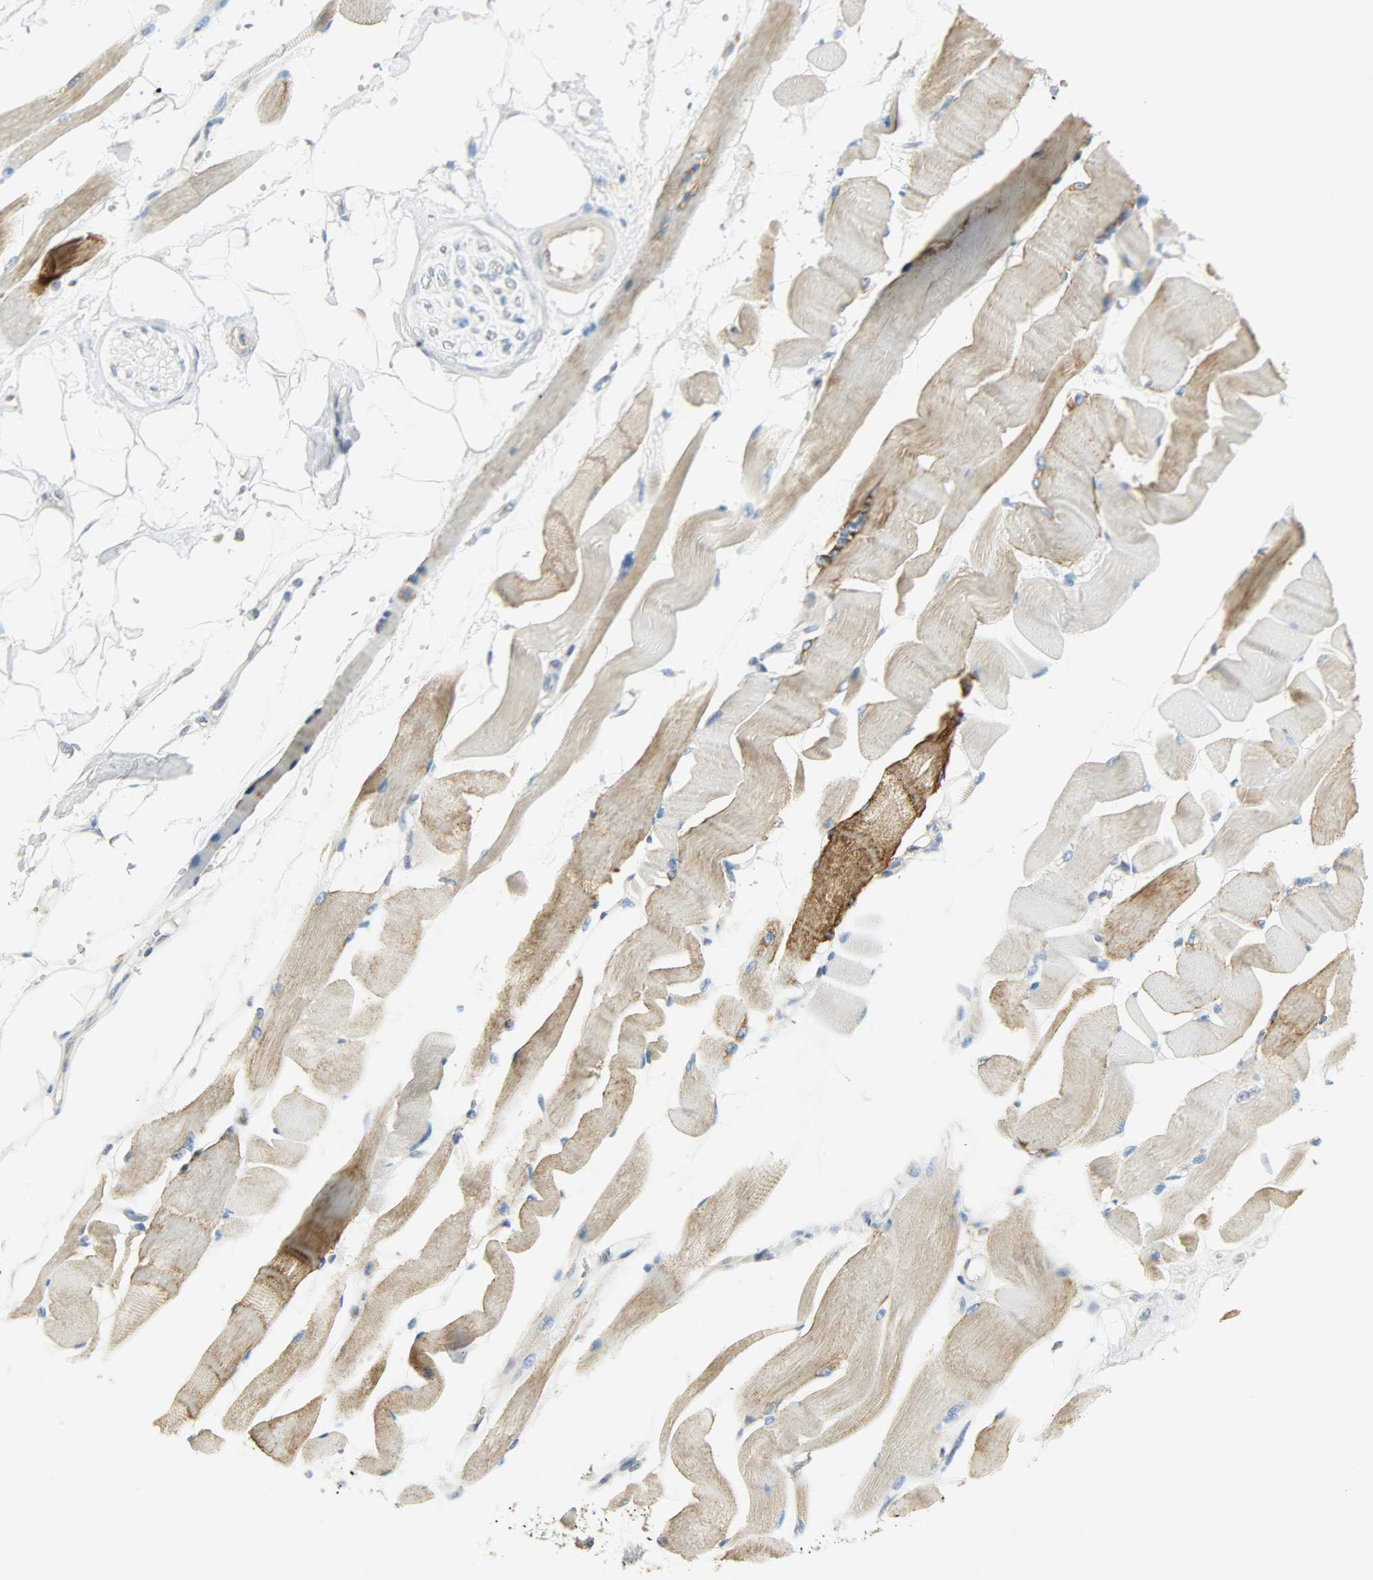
{"staining": {"intensity": "moderate", "quantity": "25%-75%", "location": "cytoplasmic/membranous"}, "tissue": "skeletal muscle", "cell_type": "Myocytes", "image_type": "normal", "snomed": [{"axis": "morphology", "description": "Normal tissue, NOS"}, {"axis": "topography", "description": "Skeletal muscle"}, {"axis": "topography", "description": "Peripheral nerve tissue"}], "caption": "DAB (3,3'-diaminobenzidine) immunohistochemical staining of unremarkable skeletal muscle displays moderate cytoplasmic/membranous protein expression in approximately 25%-75% of myocytes. The protein of interest is shown in brown color, while the nuclei are stained blue.", "gene": "NNT", "patient": {"sex": "female", "age": 84}}